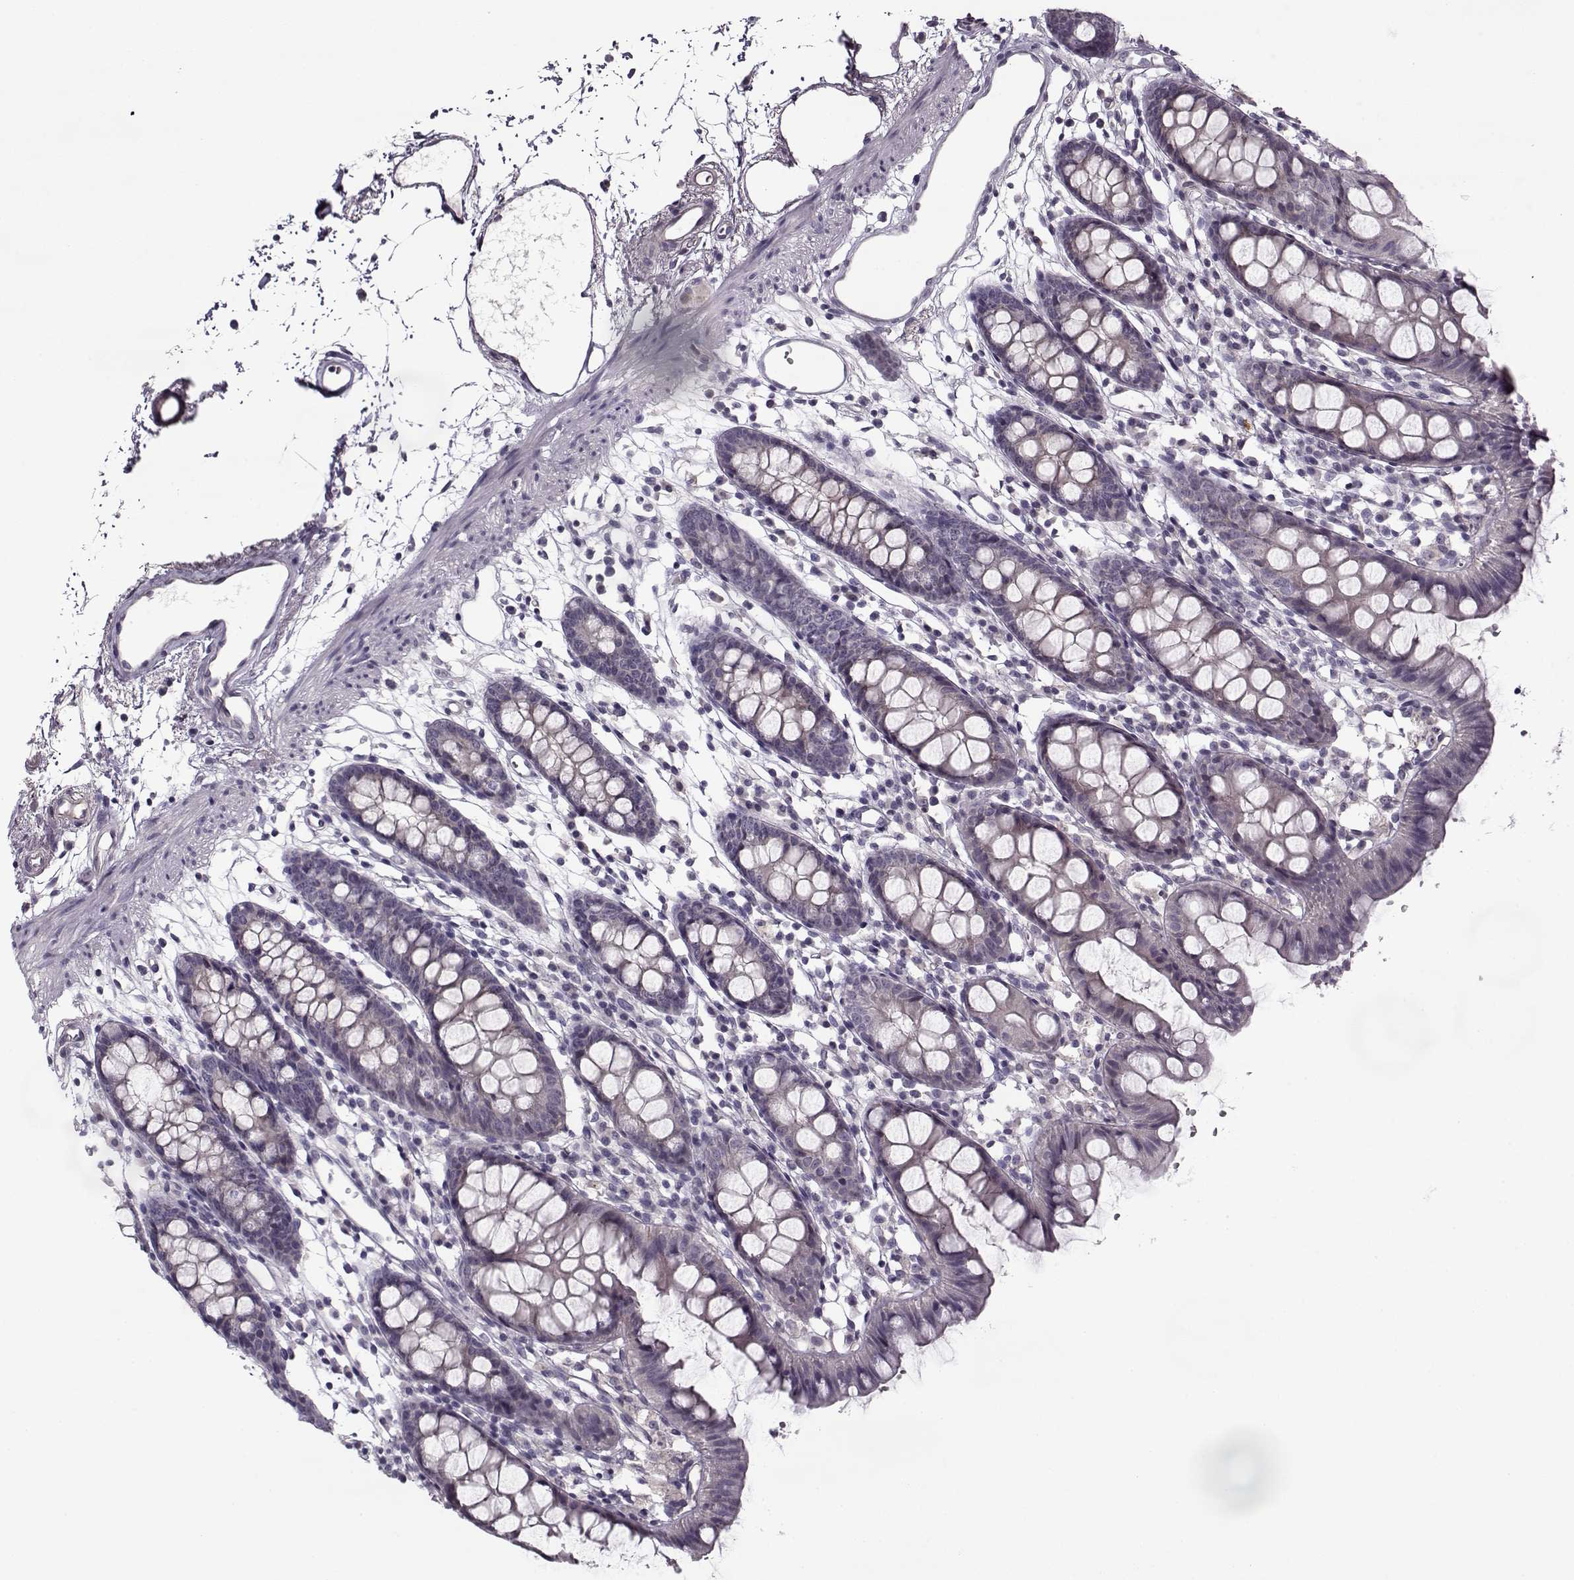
{"staining": {"intensity": "negative", "quantity": "none", "location": "none"}, "tissue": "colon", "cell_type": "Endothelial cells", "image_type": "normal", "snomed": [{"axis": "morphology", "description": "Normal tissue, NOS"}, {"axis": "topography", "description": "Colon"}], "caption": "This is an IHC image of benign human colon. There is no staining in endothelial cells.", "gene": "PNMT", "patient": {"sex": "female", "age": 84}}